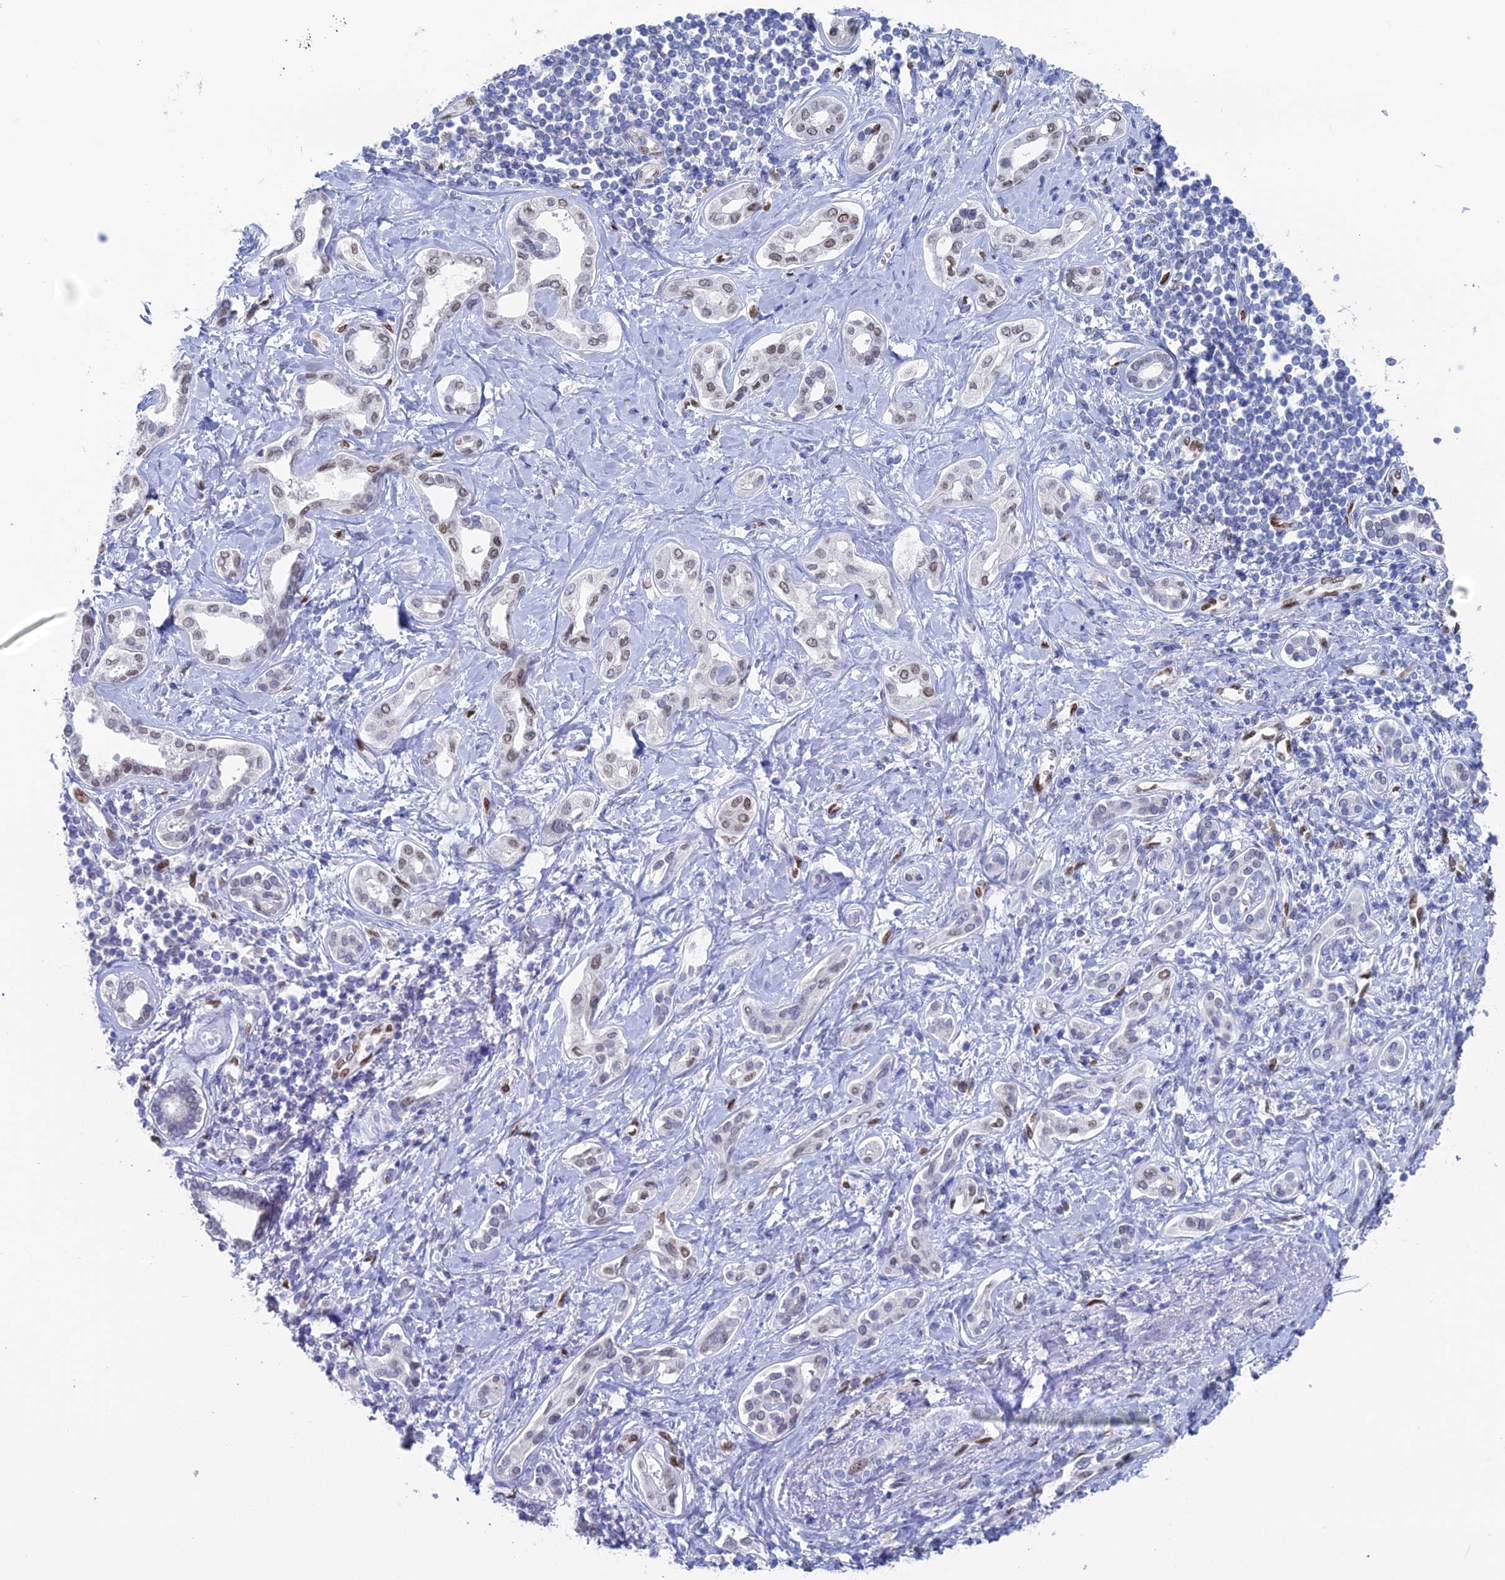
{"staining": {"intensity": "moderate", "quantity": "25%-75%", "location": "nuclear"}, "tissue": "liver cancer", "cell_type": "Tumor cells", "image_type": "cancer", "snomed": [{"axis": "morphology", "description": "Cholangiocarcinoma"}, {"axis": "topography", "description": "Liver"}], "caption": "There is medium levels of moderate nuclear expression in tumor cells of liver cholangiocarcinoma, as demonstrated by immunohistochemical staining (brown color).", "gene": "NOL4L", "patient": {"sex": "female", "age": 77}}